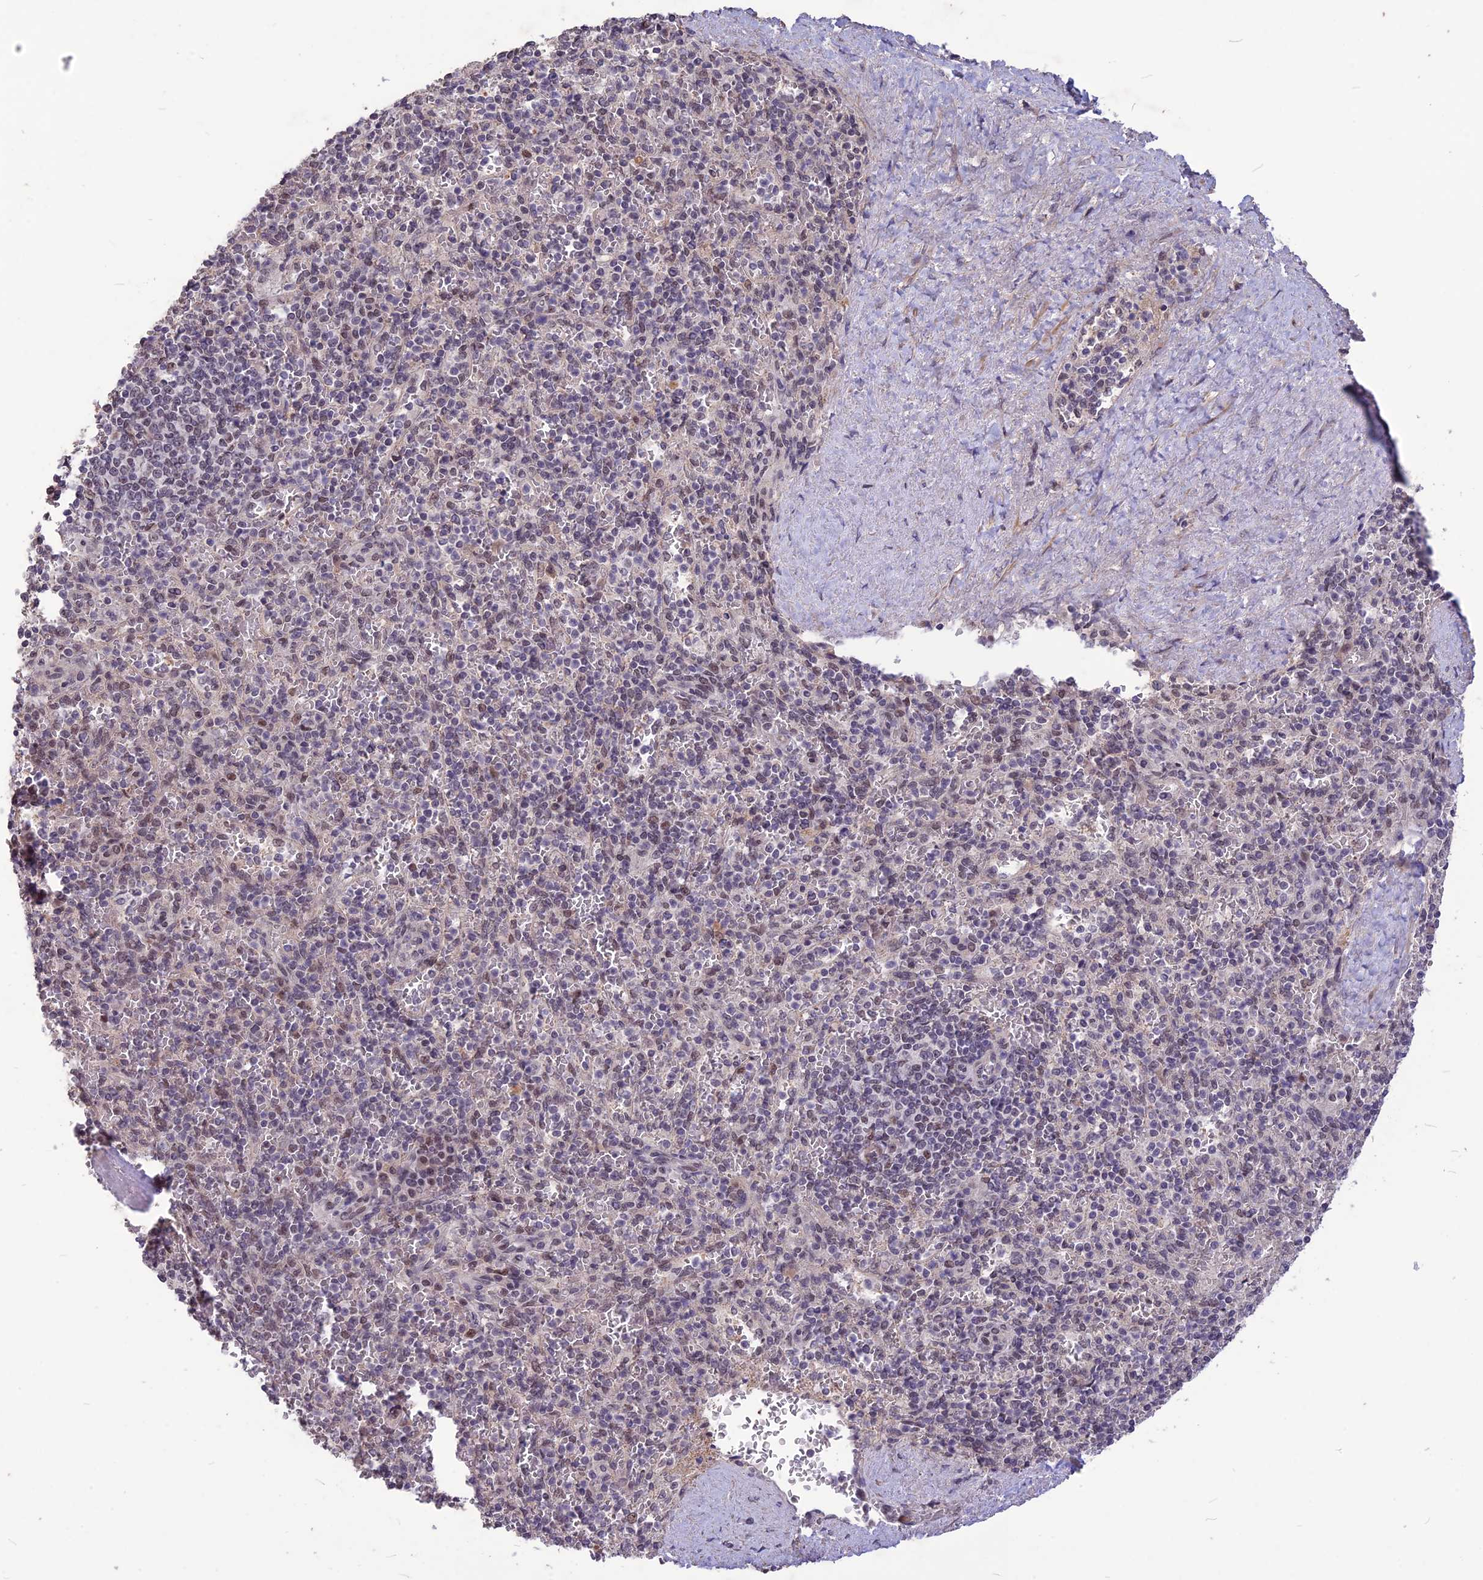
{"staining": {"intensity": "moderate", "quantity": "25%-75%", "location": "nuclear"}, "tissue": "spleen", "cell_type": "Cells in red pulp", "image_type": "normal", "snomed": [{"axis": "morphology", "description": "Normal tissue, NOS"}, {"axis": "topography", "description": "Spleen"}], "caption": "Immunohistochemical staining of unremarkable spleen demonstrates 25%-75% levels of moderate nuclear protein positivity in approximately 25%-75% of cells in red pulp. Using DAB (3,3'-diaminobenzidine) (brown) and hematoxylin (blue) stains, captured at high magnification using brightfield microscopy.", "gene": "DIS3", "patient": {"sex": "male", "age": 82}}